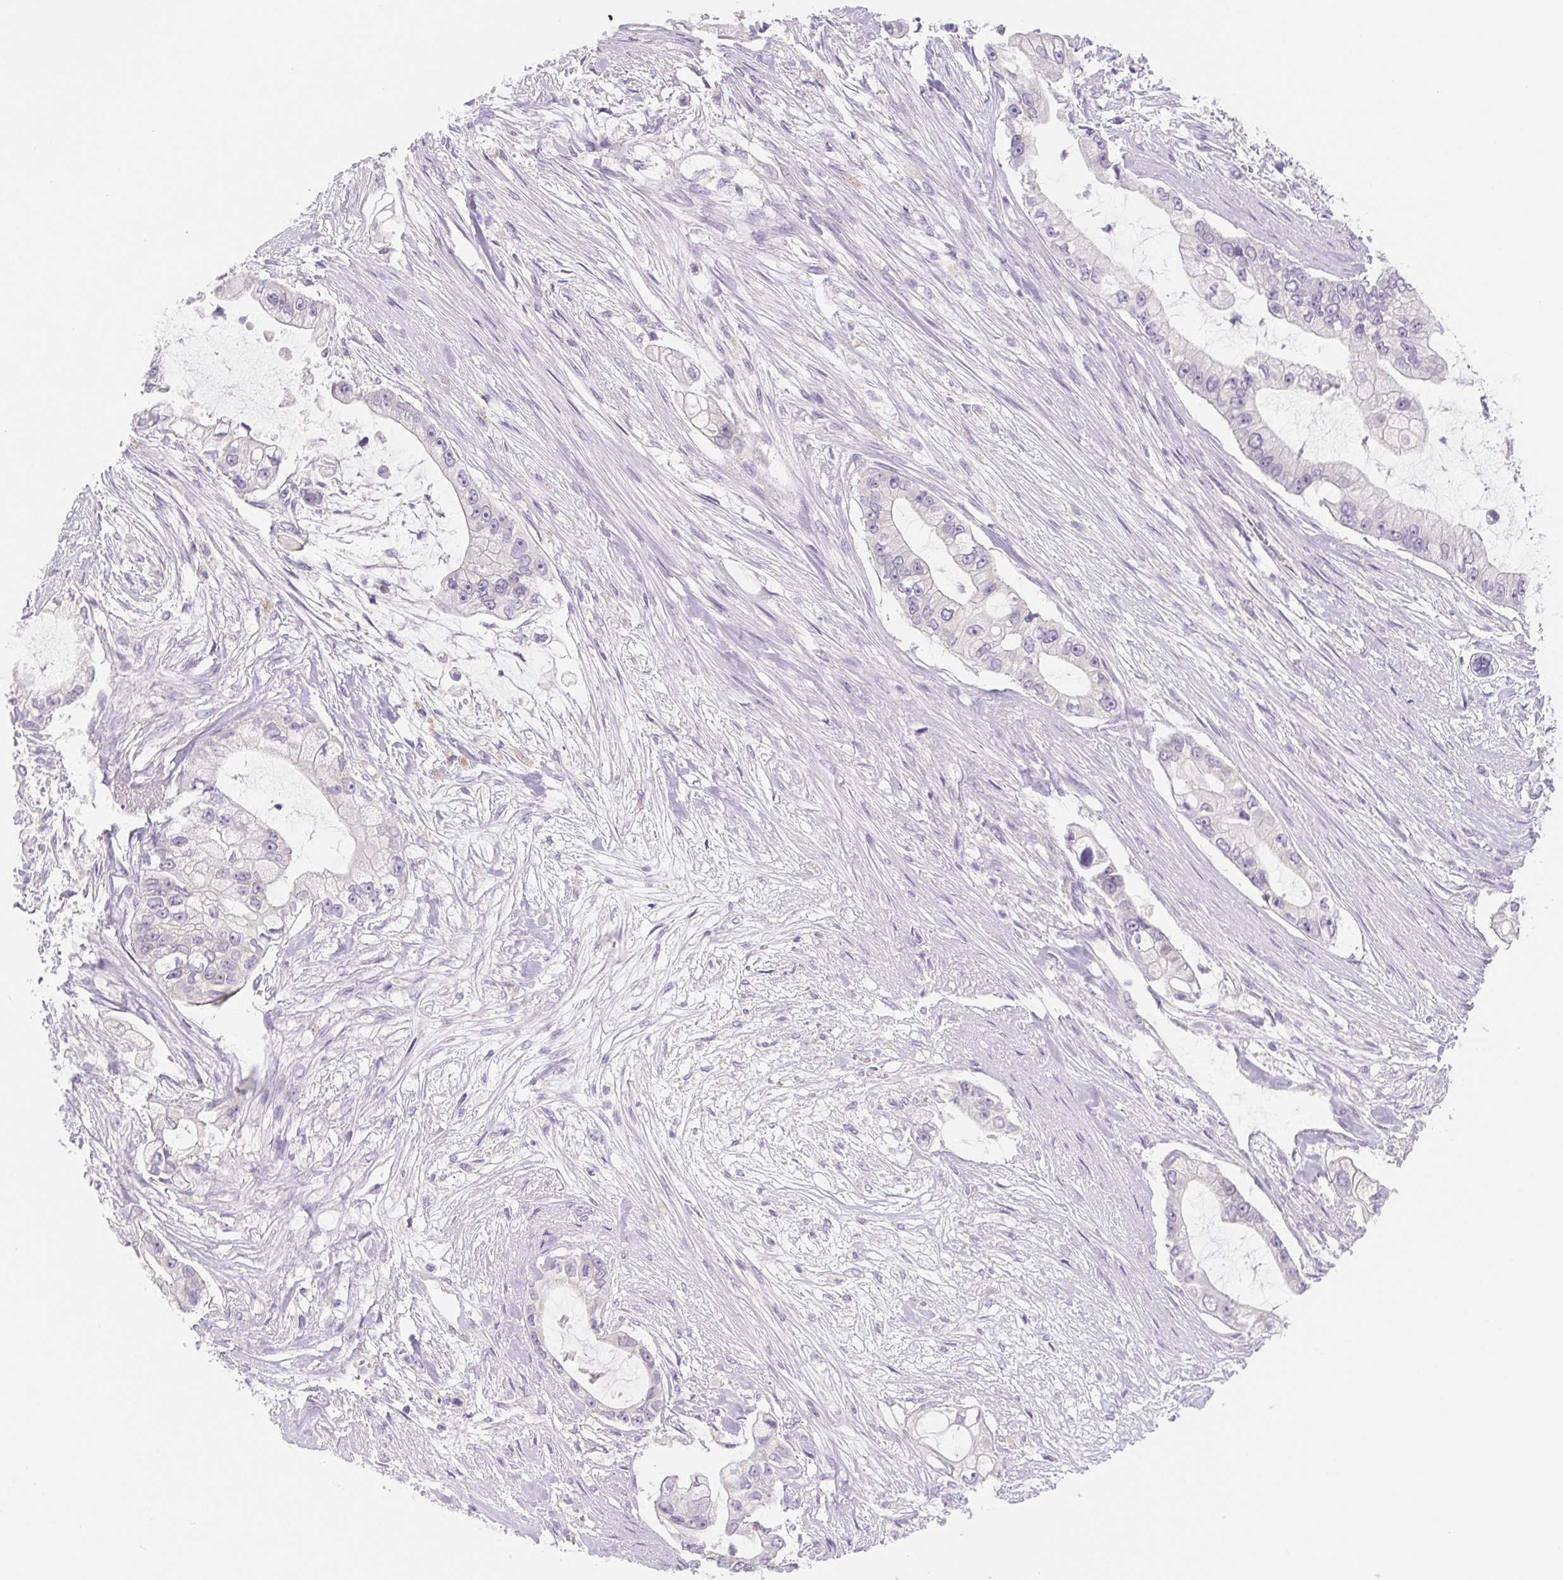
{"staining": {"intensity": "negative", "quantity": "none", "location": "none"}, "tissue": "pancreatic cancer", "cell_type": "Tumor cells", "image_type": "cancer", "snomed": [{"axis": "morphology", "description": "Adenocarcinoma, NOS"}, {"axis": "topography", "description": "Pancreas"}], "caption": "Immunohistochemistry (IHC) photomicrograph of neoplastic tissue: human pancreatic cancer (adenocarcinoma) stained with DAB (3,3'-diaminobenzidine) exhibits no significant protein staining in tumor cells.", "gene": "CTNND2", "patient": {"sex": "female", "age": 69}}